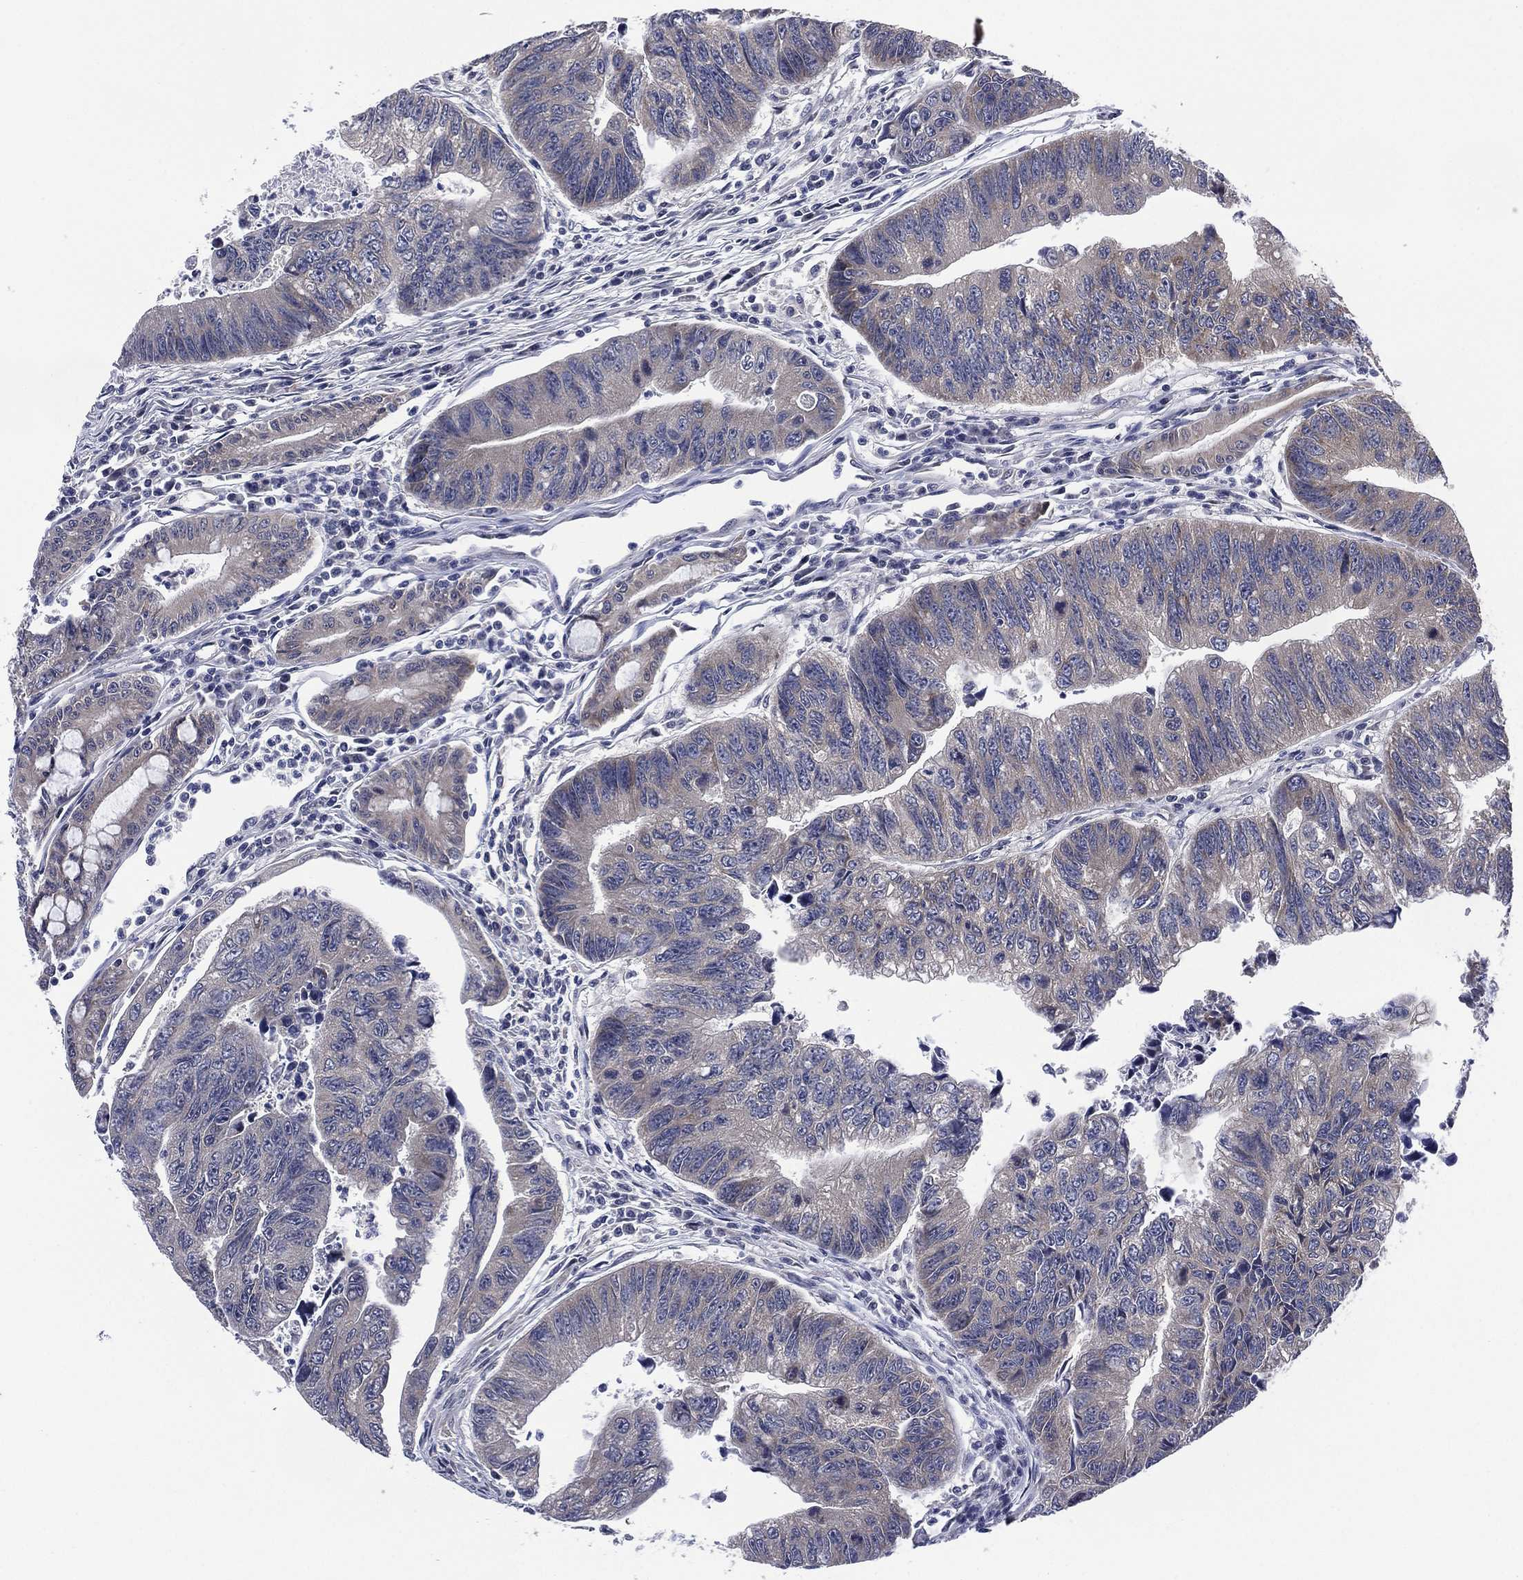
{"staining": {"intensity": "negative", "quantity": "none", "location": "none"}, "tissue": "colorectal cancer", "cell_type": "Tumor cells", "image_type": "cancer", "snomed": [{"axis": "morphology", "description": "Adenocarcinoma, NOS"}, {"axis": "topography", "description": "Colon"}], "caption": "This image is of colorectal cancer (adenocarcinoma) stained with immunohistochemistry (IHC) to label a protein in brown with the nuclei are counter-stained blue. There is no staining in tumor cells.", "gene": "SELENOO", "patient": {"sex": "female", "age": 65}}